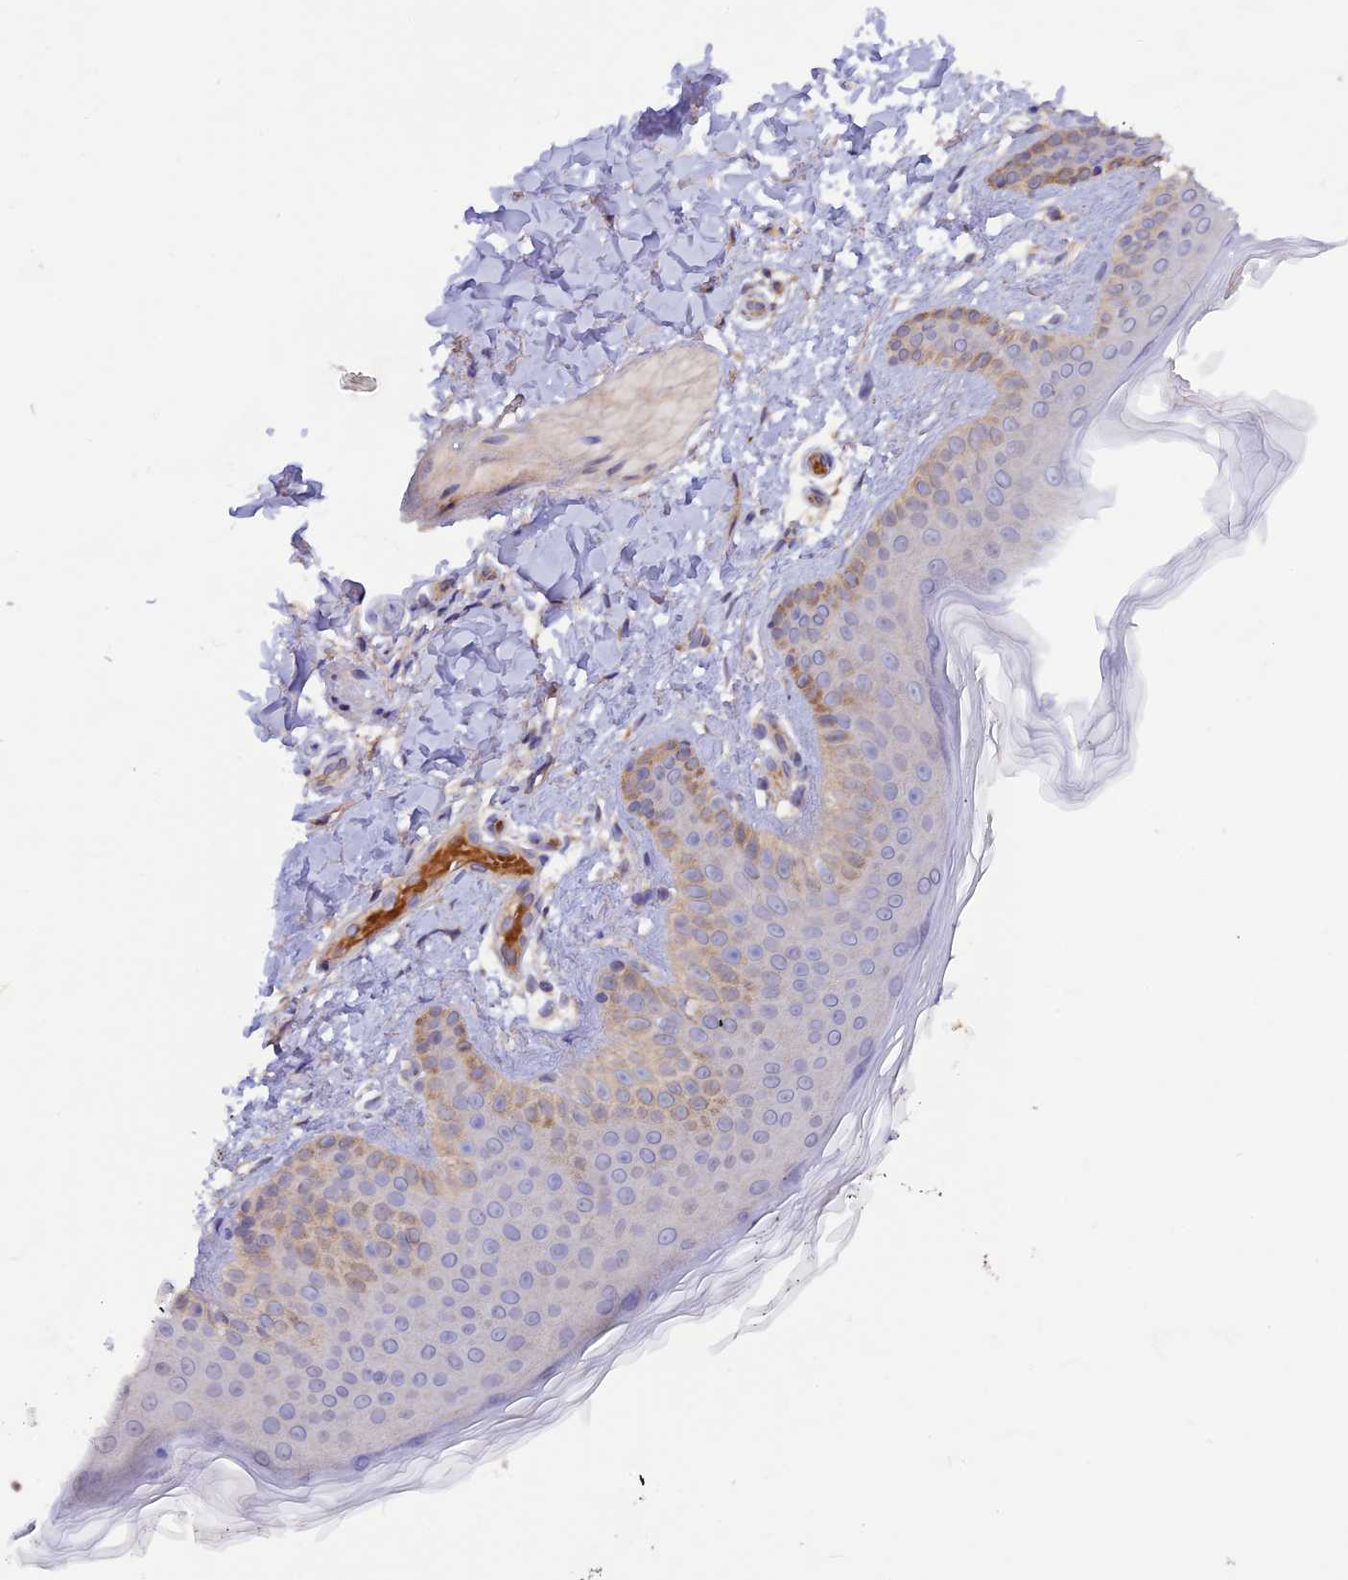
{"staining": {"intensity": "weak", "quantity": "25%-75%", "location": "cytoplasmic/membranous"}, "tissue": "skin", "cell_type": "Fibroblasts", "image_type": "normal", "snomed": [{"axis": "morphology", "description": "Normal tissue, NOS"}, {"axis": "topography", "description": "Skin"}], "caption": "IHC of benign human skin displays low levels of weak cytoplasmic/membranous expression in about 25%-75% of fibroblasts. (IHC, brightfield microscopy, high magnification).", "gene": "DUS3L", "patient": {"sex": "male", "age": 36}}